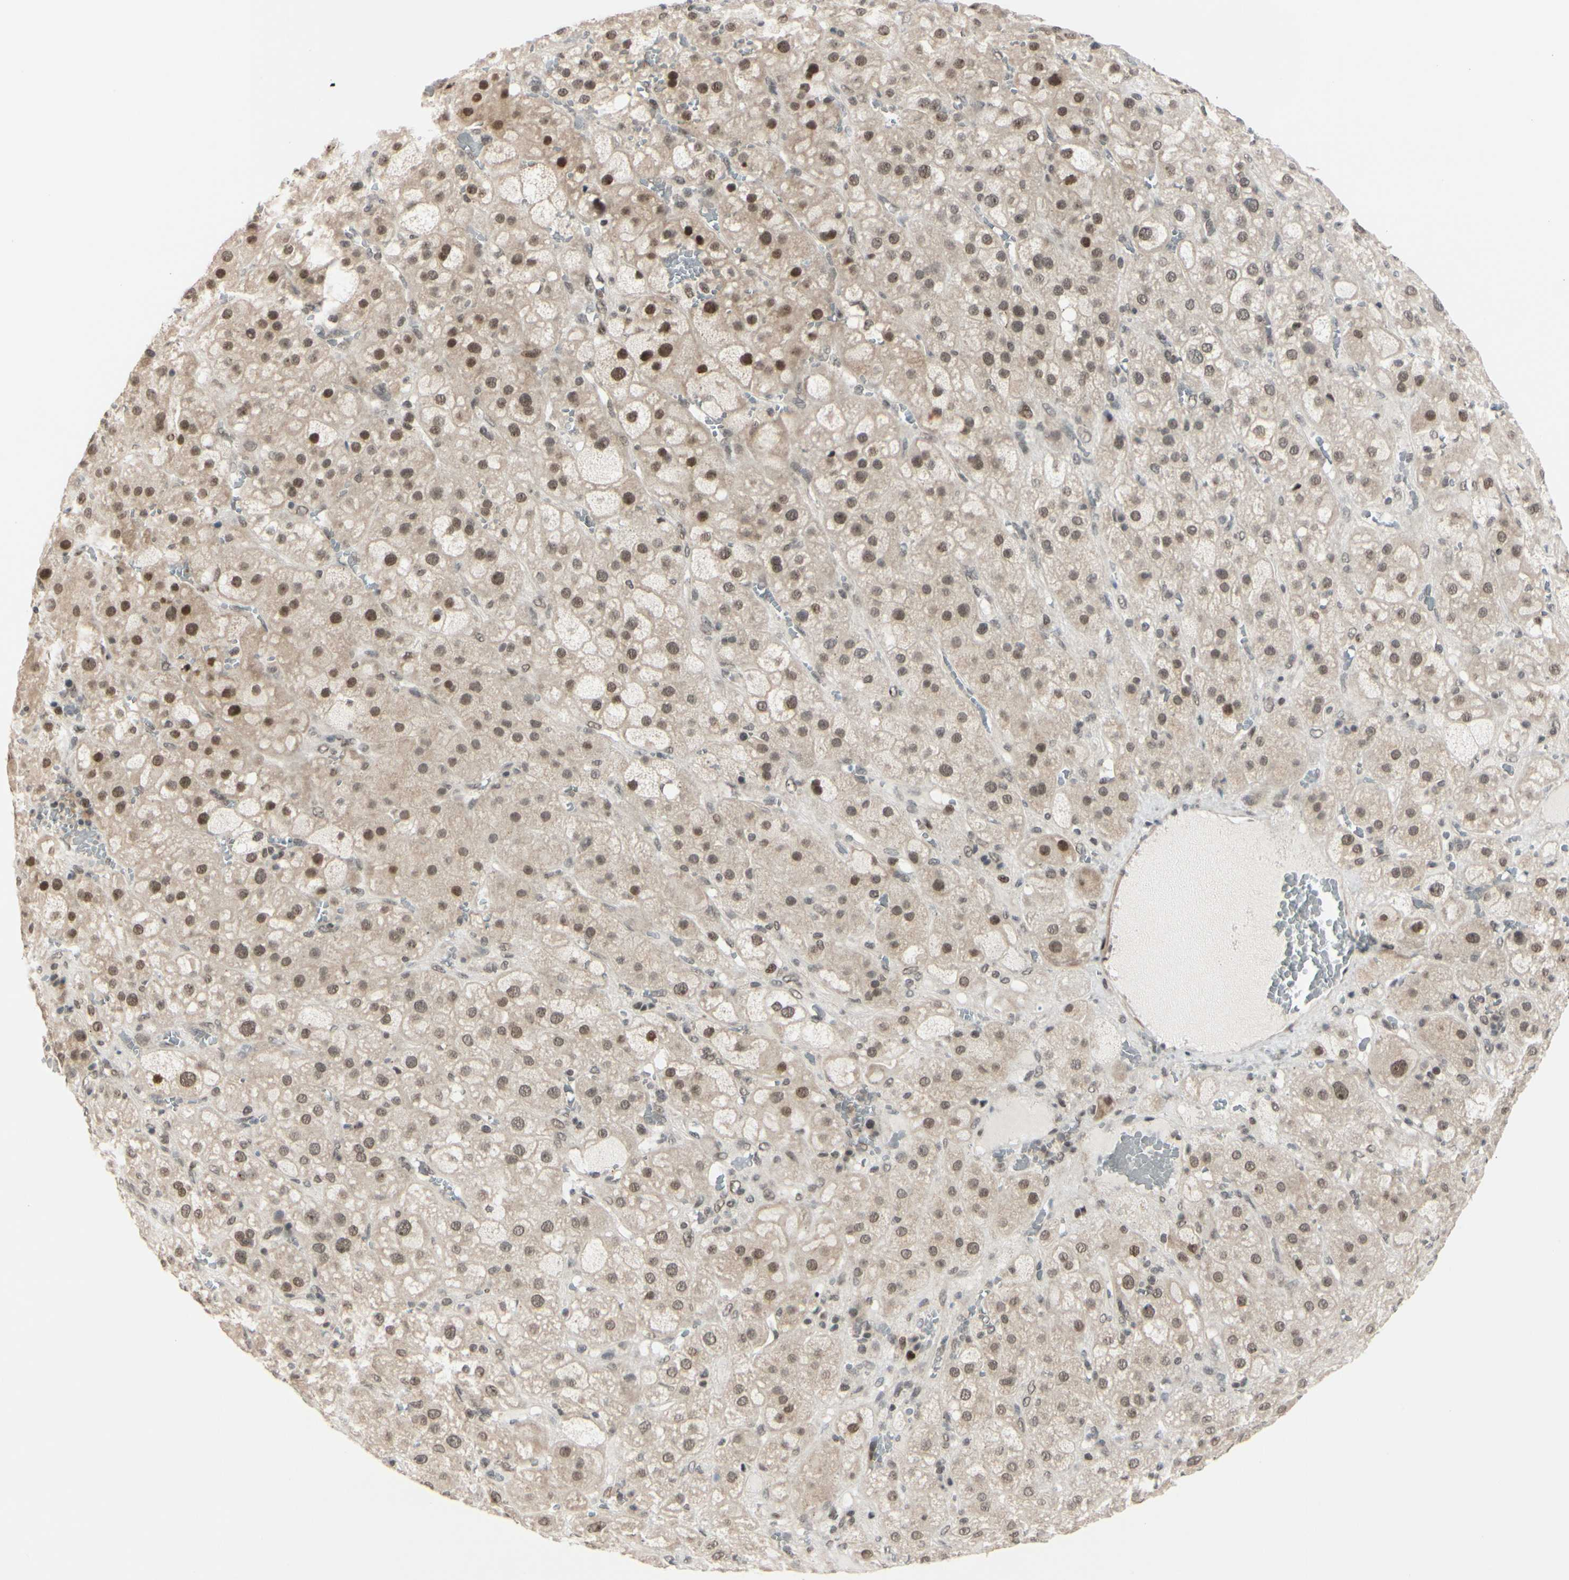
{"staining": {"intensity": "moderate", "quantity": ">75%", "location": "nuclear"}, "tissue": "adrenal gland", "cell_type": "Glandular cells", "image_type": "normal", "snomed": [{"axis": "morphology", "description": "Normal tissue, NOS"}, {"axis": "topography", "description": "Adrenal gland"}], "caption": "IHC of normal adrenal gland exhibits medium levels of moderate nuclear expression in approximately >75% of glandular cells. (DAB IHC, brown staining for protein, blue staining for nuclei).", "gene": "BRMS1", "patient": {"sex": "female", "age": 47}}